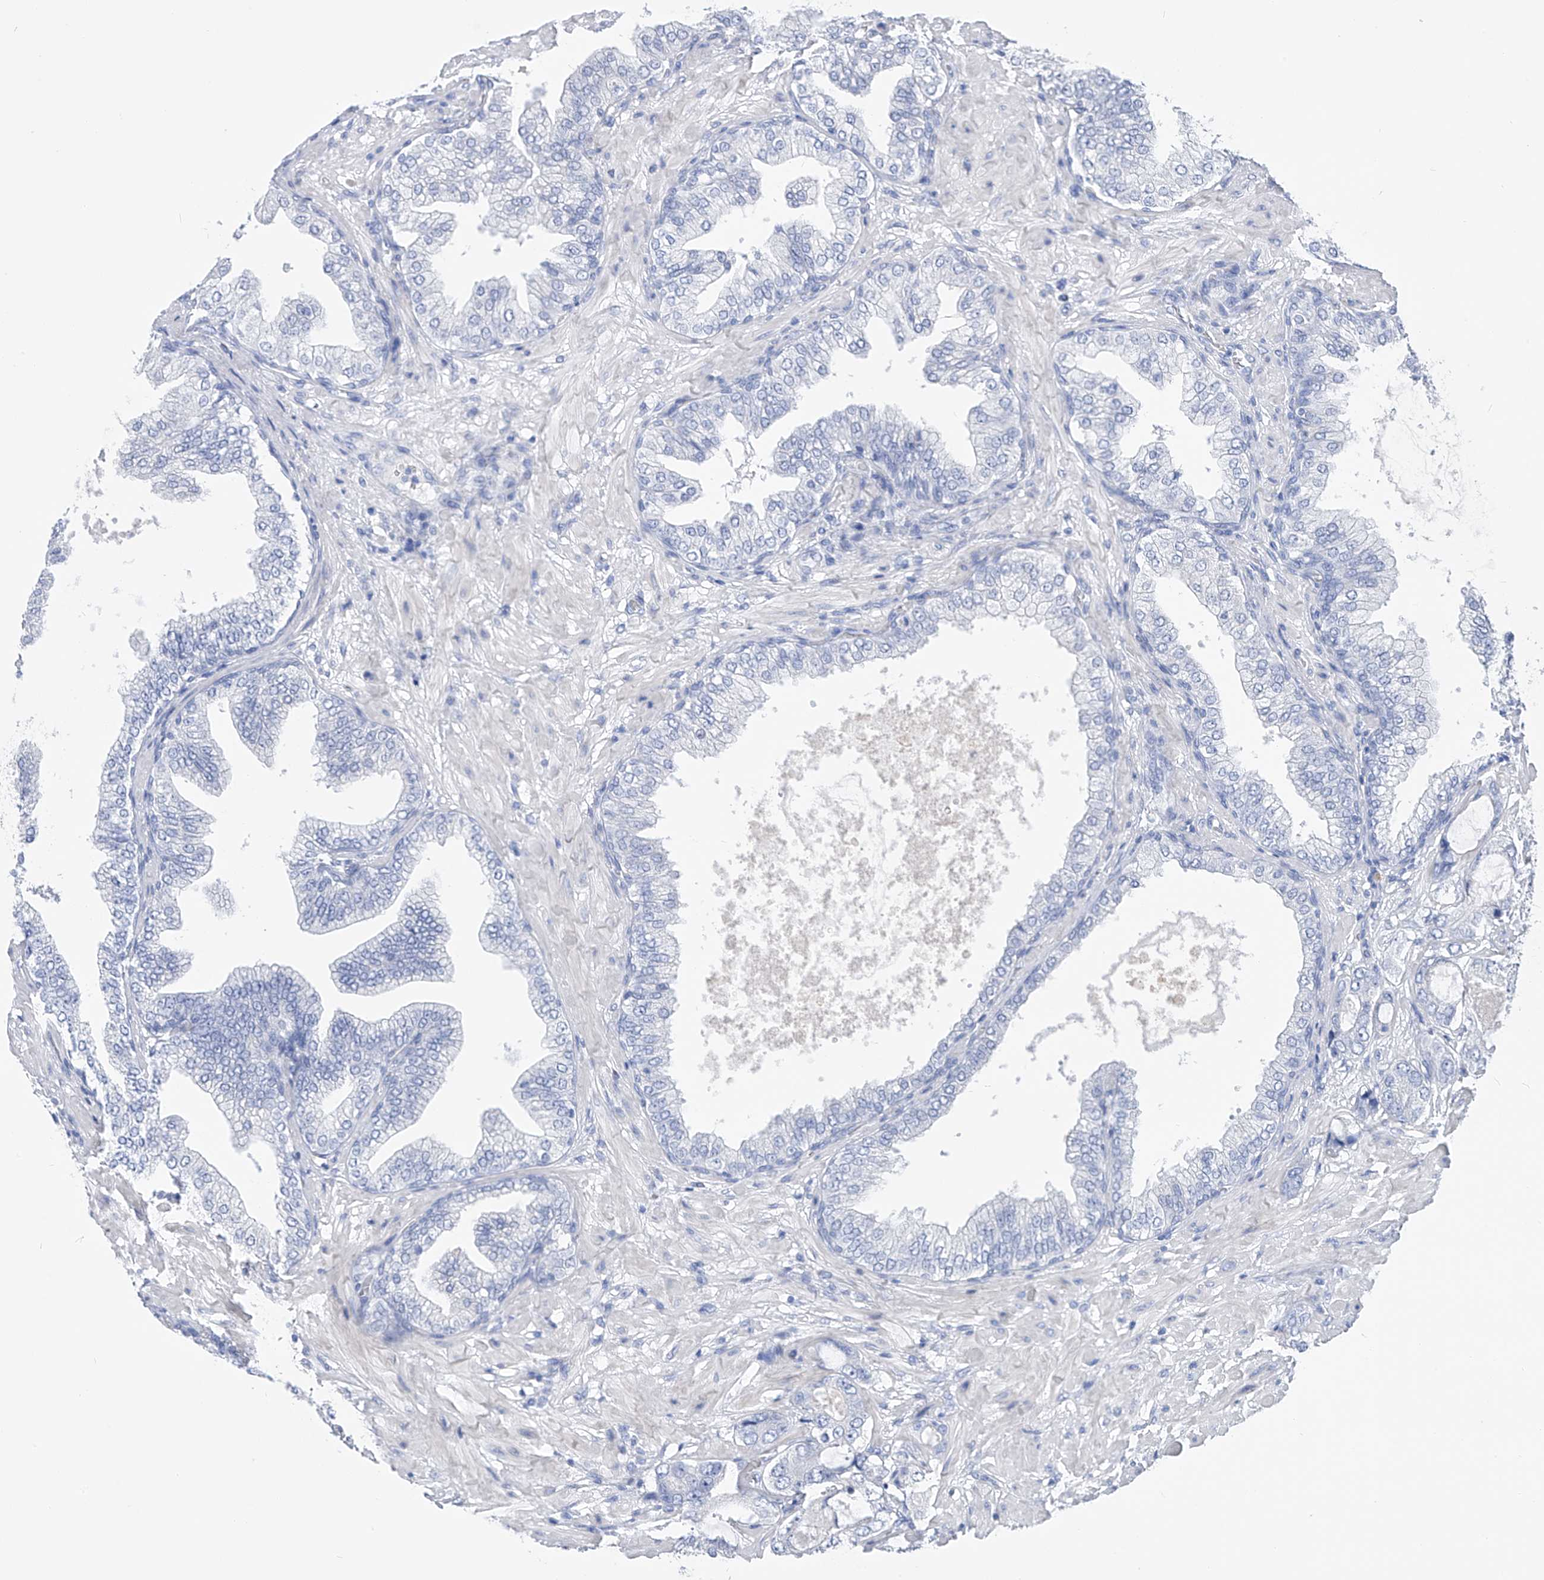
{"staining": {"intensity": "negative", "quantity": "none", "location": "none"}, "tissue": "prostate cancer", "cell_type": "Tumor cells", "image_type": "cancer", "snomed": [{"axis": "morphology", "description": "Adenocarcinoma, High grade"}, {"axis": "topography", "description": "Prostate"}], "caption": "DAB (3,3'-diaminobenzidine) immunohistochemical staining of prostate adenocarcinoma (high-grade) reveals no significant expression in tumor cells.", "gene": "ADRA1A", "patient": {"sex": "male", "age": 59}}